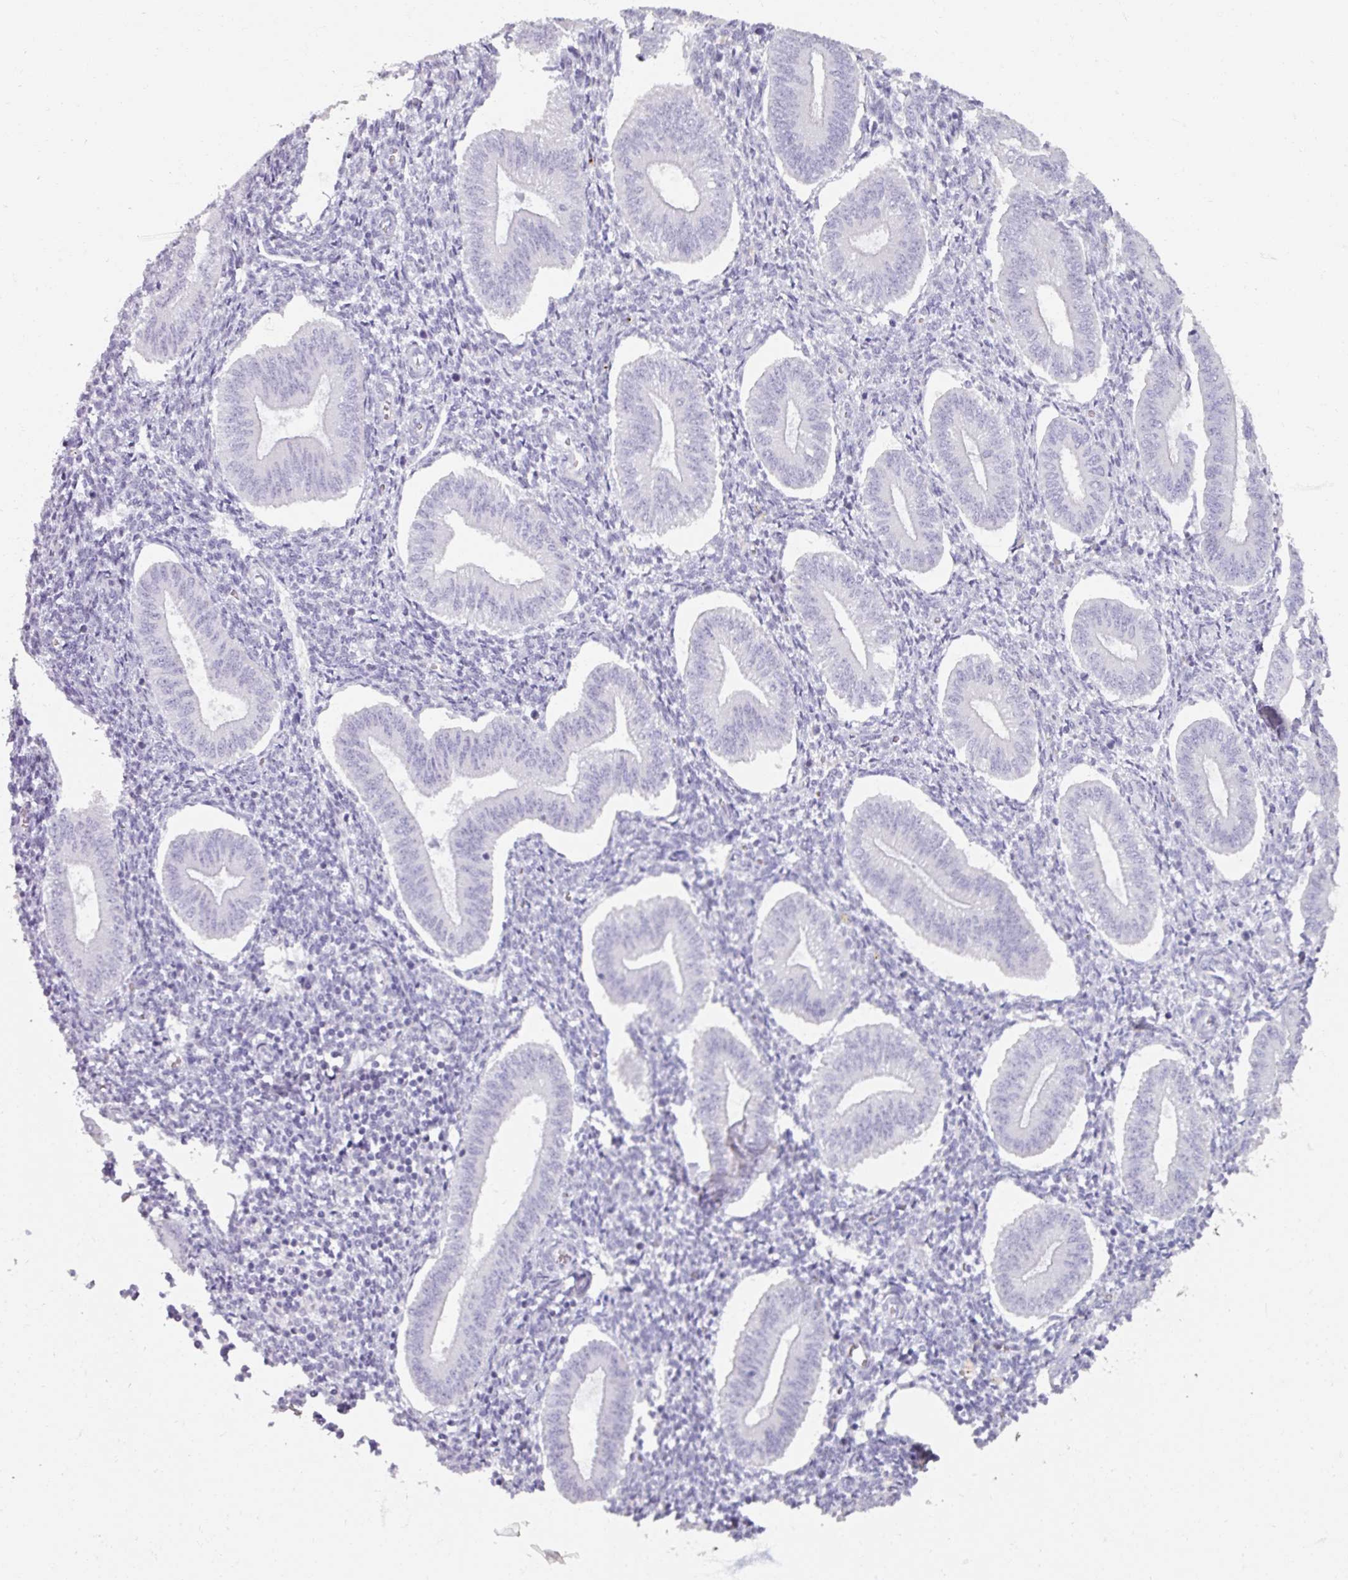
{"staining": {"intensity": "negative", "quantity": "none", "location": "none"}, "tissue": "endometrium", "cell_type": "Cells in endometrial stroma", "image_type": "normal", "snomed": [{"axis": "morphology", "description": "Normal tissue, NOS"}, {"axis": "topography", "description": "Endometrium"}], "caption": "Benign endometrium was stained to show a protein in brown. There is no significant staining in cells in endometrial stroma. The staining is performed using DAB (3,3'-diaminobenzidine) brown chromogen with nuclei counter-stained in using hematoxylin.", "gene": "ARG1", "patient": {"sex": "female", "age": 34}}